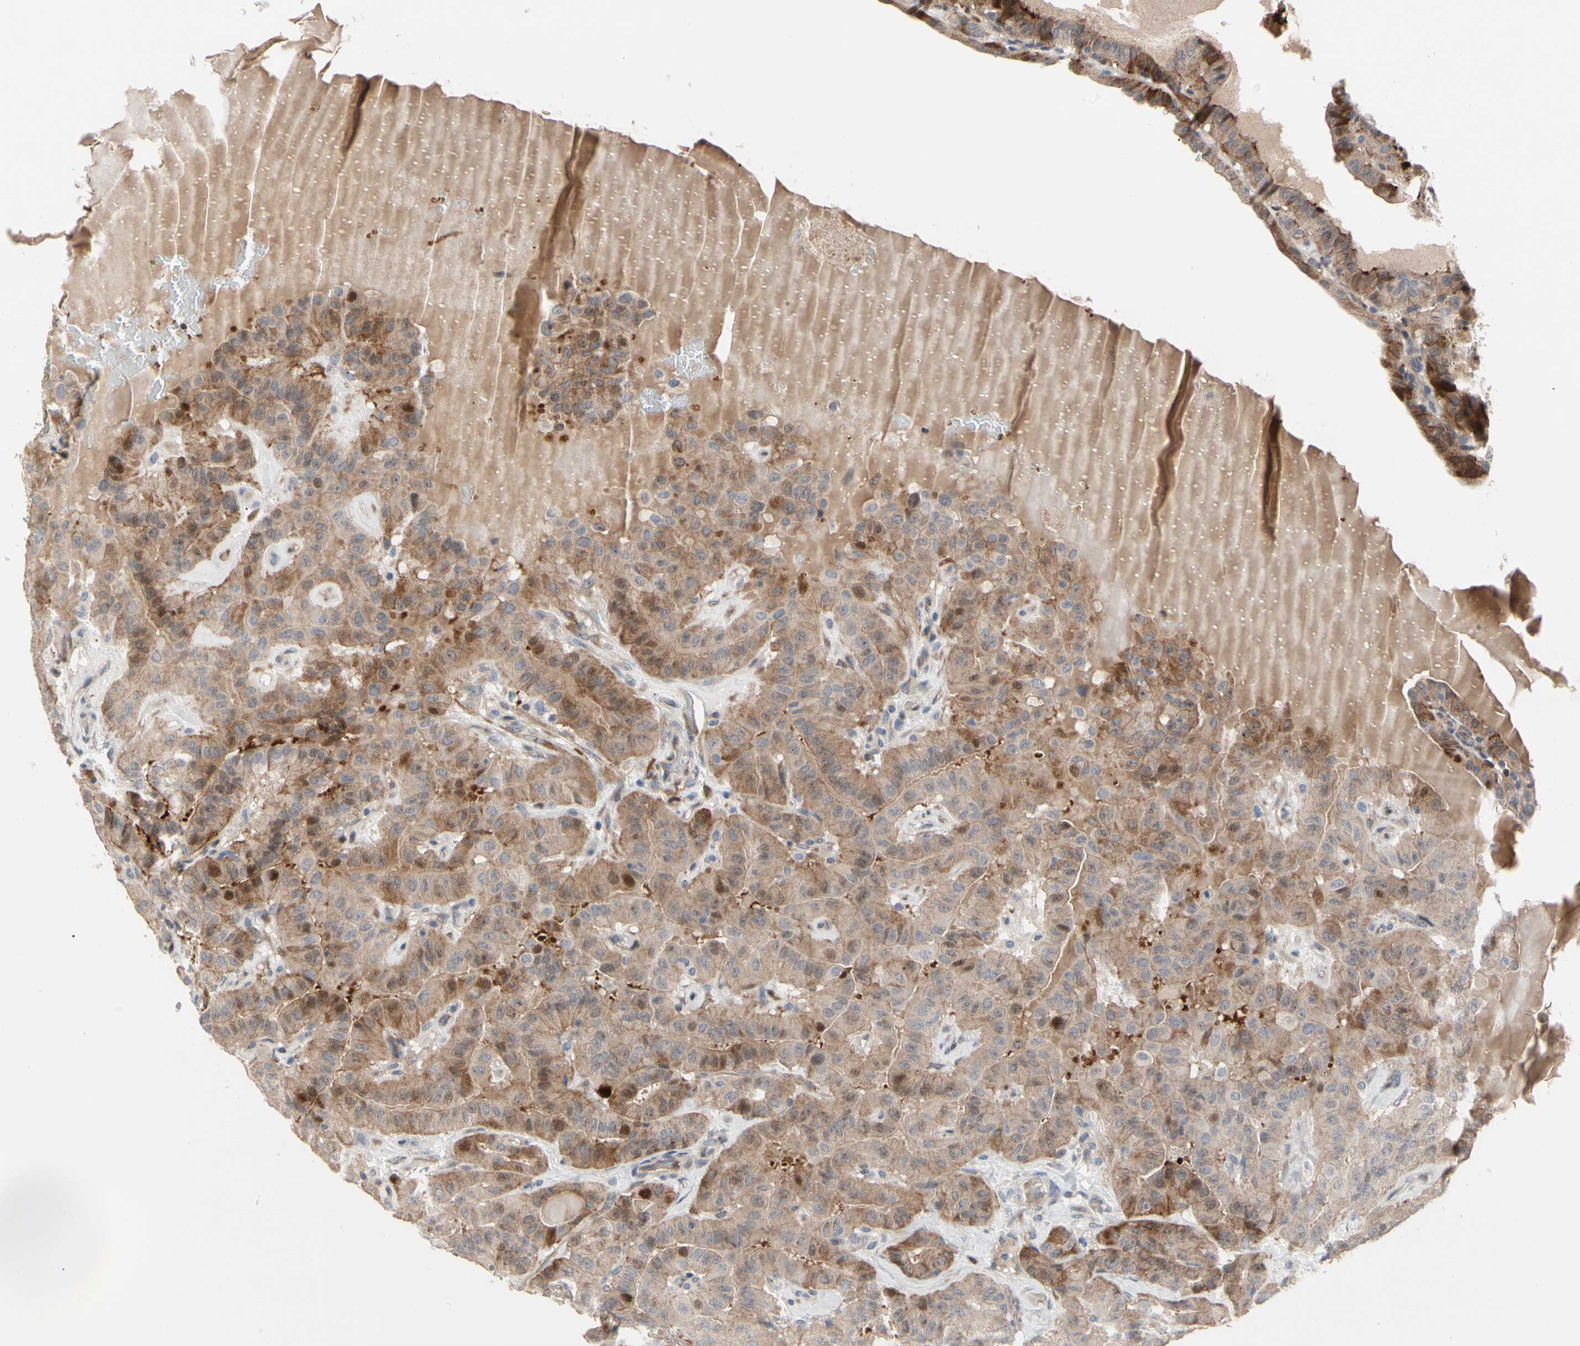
{"staining": {"intensity": "moderate", "quantity": ">75%", "location": "cytoplasmic/membranous,nuclear"}, "tissue": "thyroid cancer", "cell_type": "Tumor cells", "image_type": "cancer", "snomed": [{"axis": "morphology", "description": "Papillary adenocarcinoma, NOS"}, {"axis": "topography", "description": "Thyroid gland"}], "caption": "Immunohistochemistry histopathology image of thyroid cancer (papillary adenocarcinoma) stained for a protein (brown), which shows medium levels of moderate cytoplasmic/membranous and nuclear staining in approximately >75% of tumor cells.", "gene": "HMGCR", "patient": {"sex": "male", "age": 77}}